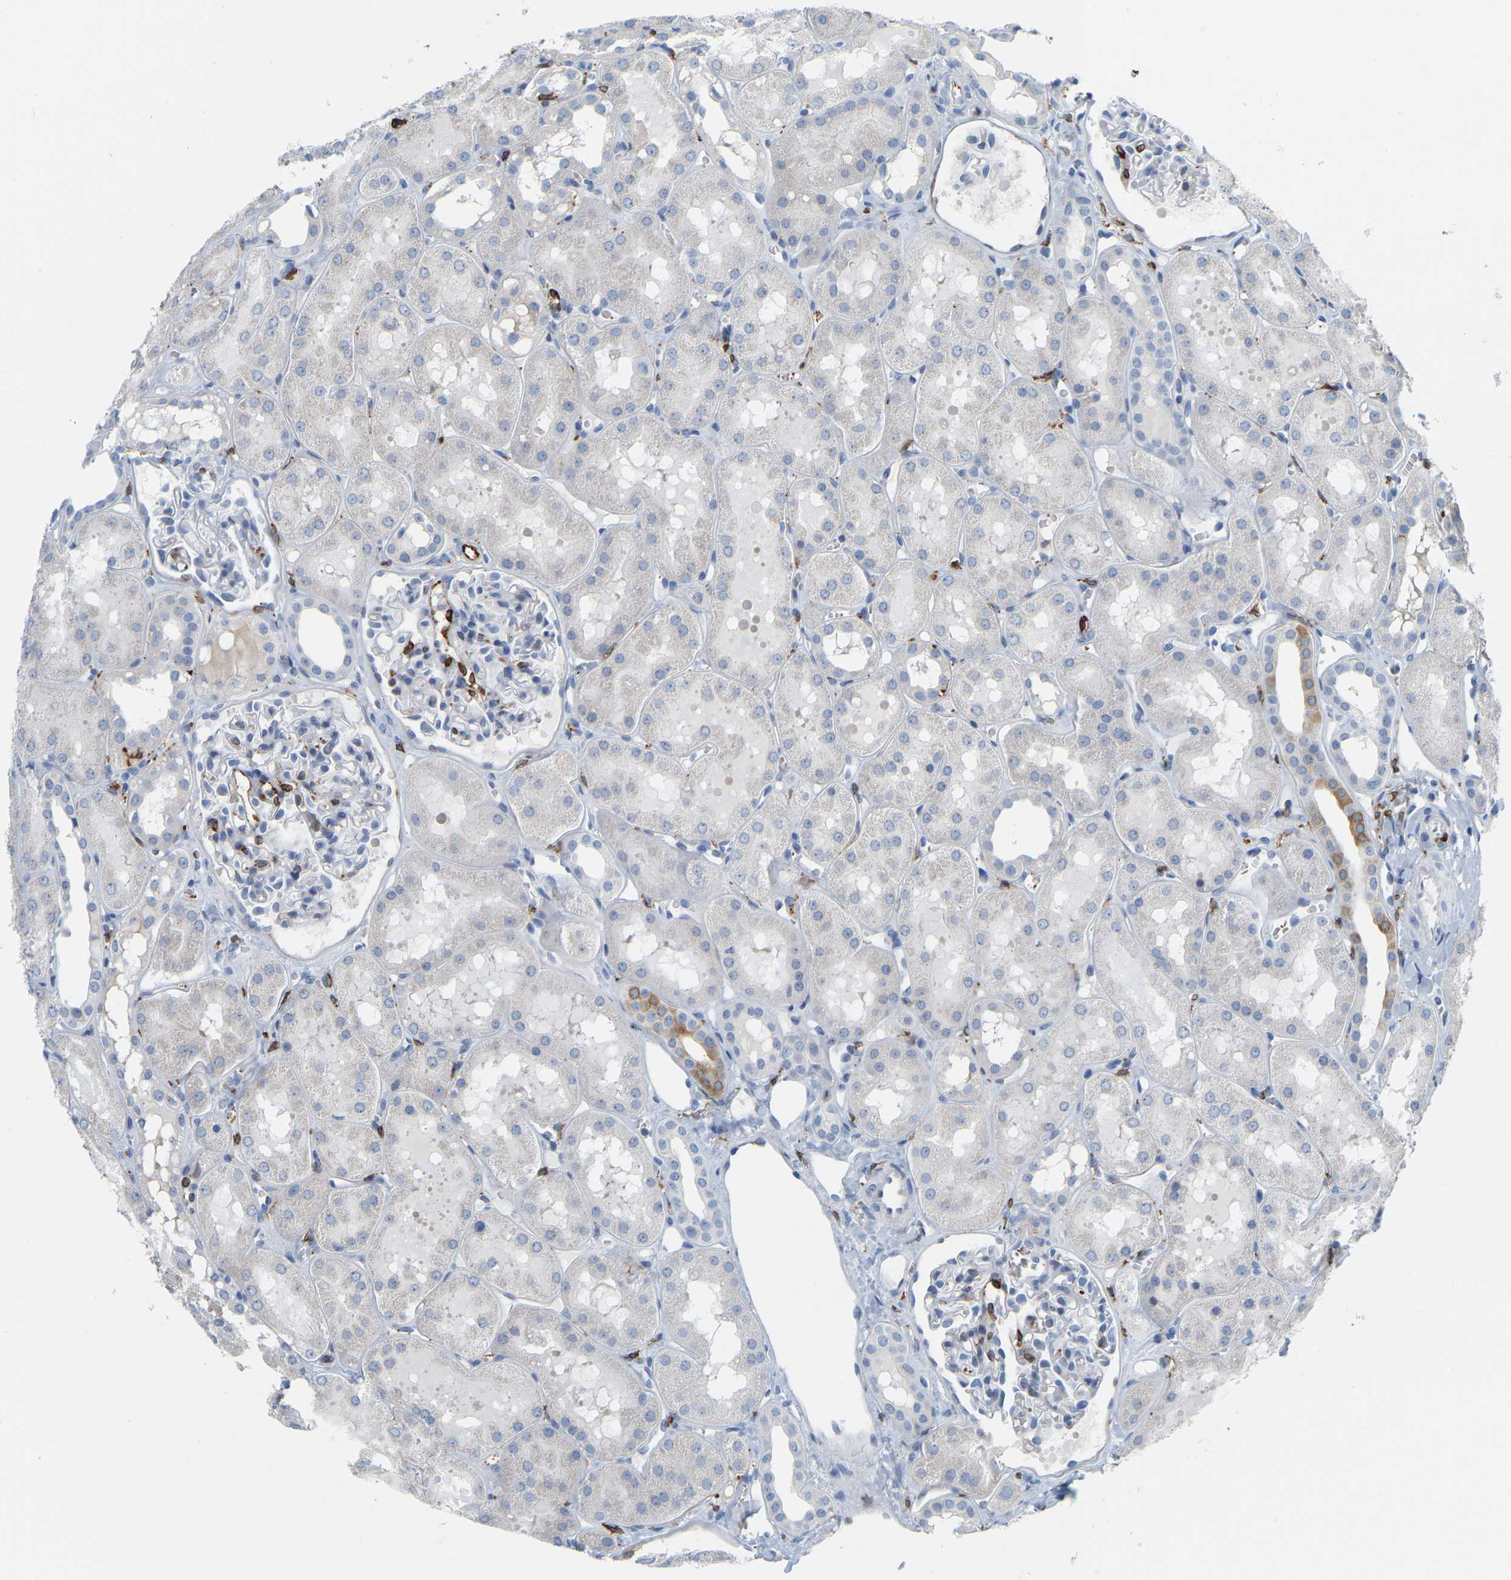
{"staining": {"intensity": "moderate", "quantity": "<25%", "location": "cytoplasmic/membranous"}, "tissue": "kidney", "cell_type": "Cells in glomeruli", "image_type": "normal", "snomed": [{"axis": "morphology", "description": "Normal tissue, NOS"}, {"axis": "topography", "description": "Kidney"}, {"axis": "topography", "description": "Urinary bladder"}], "caption": "High-power microscopy captured an IHC photomicrograph of benign kidney, revealing moderate cytoplasmic/membranous staining in approximately <25% of cells in glomeruli. (DAB (3,3'-diaminobenzidine) IHC, brown staining for protein, blue staining for nuclei).", "gene": "PTGS1", "patient": {"sex": "male", "age": 16}}